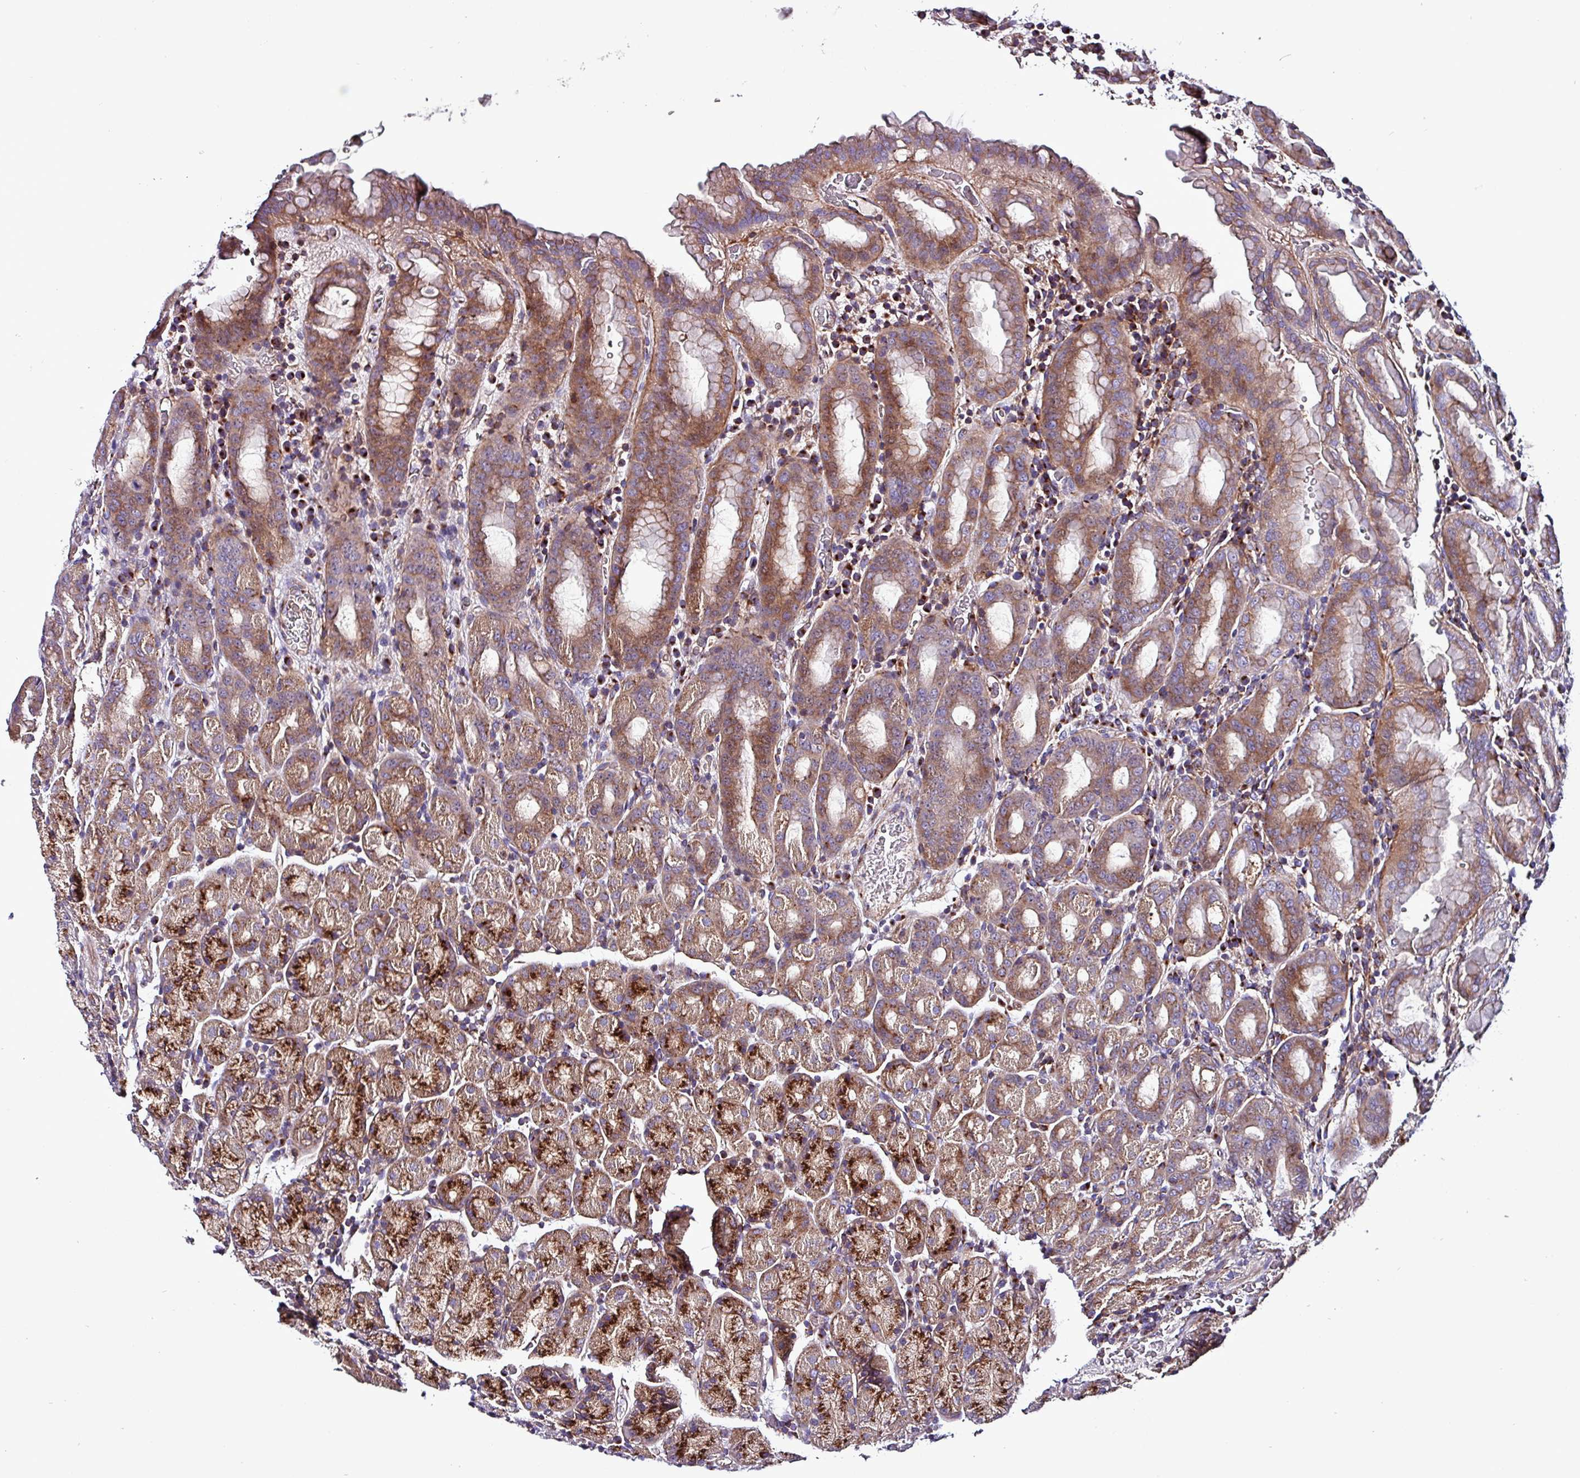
{"staining": {"intensity": "moderate", "quantity": "25%-75%", "location": "cytoplasmic/membranous"}, "tissue": "stomach", "cell_type": "Glandular cells", "image_type": "normal", "snomed": [{"axis": "morphology", "description": "Normal tissue, NOS"}, {"axis": "topography", "description": "Stomach, upper"}, {"axis": "topography", "description": "Stomach, lower"}, {"axis": "topography", "description": "Small intestine"}], "caption": "Protein staining shows moderate cytoplasmic/membranous expression in about 25%-75% of glandular cells in unremarkable stomach.", "gene": "VAMP4", "patient": {"sex": "male", "age": 68}}